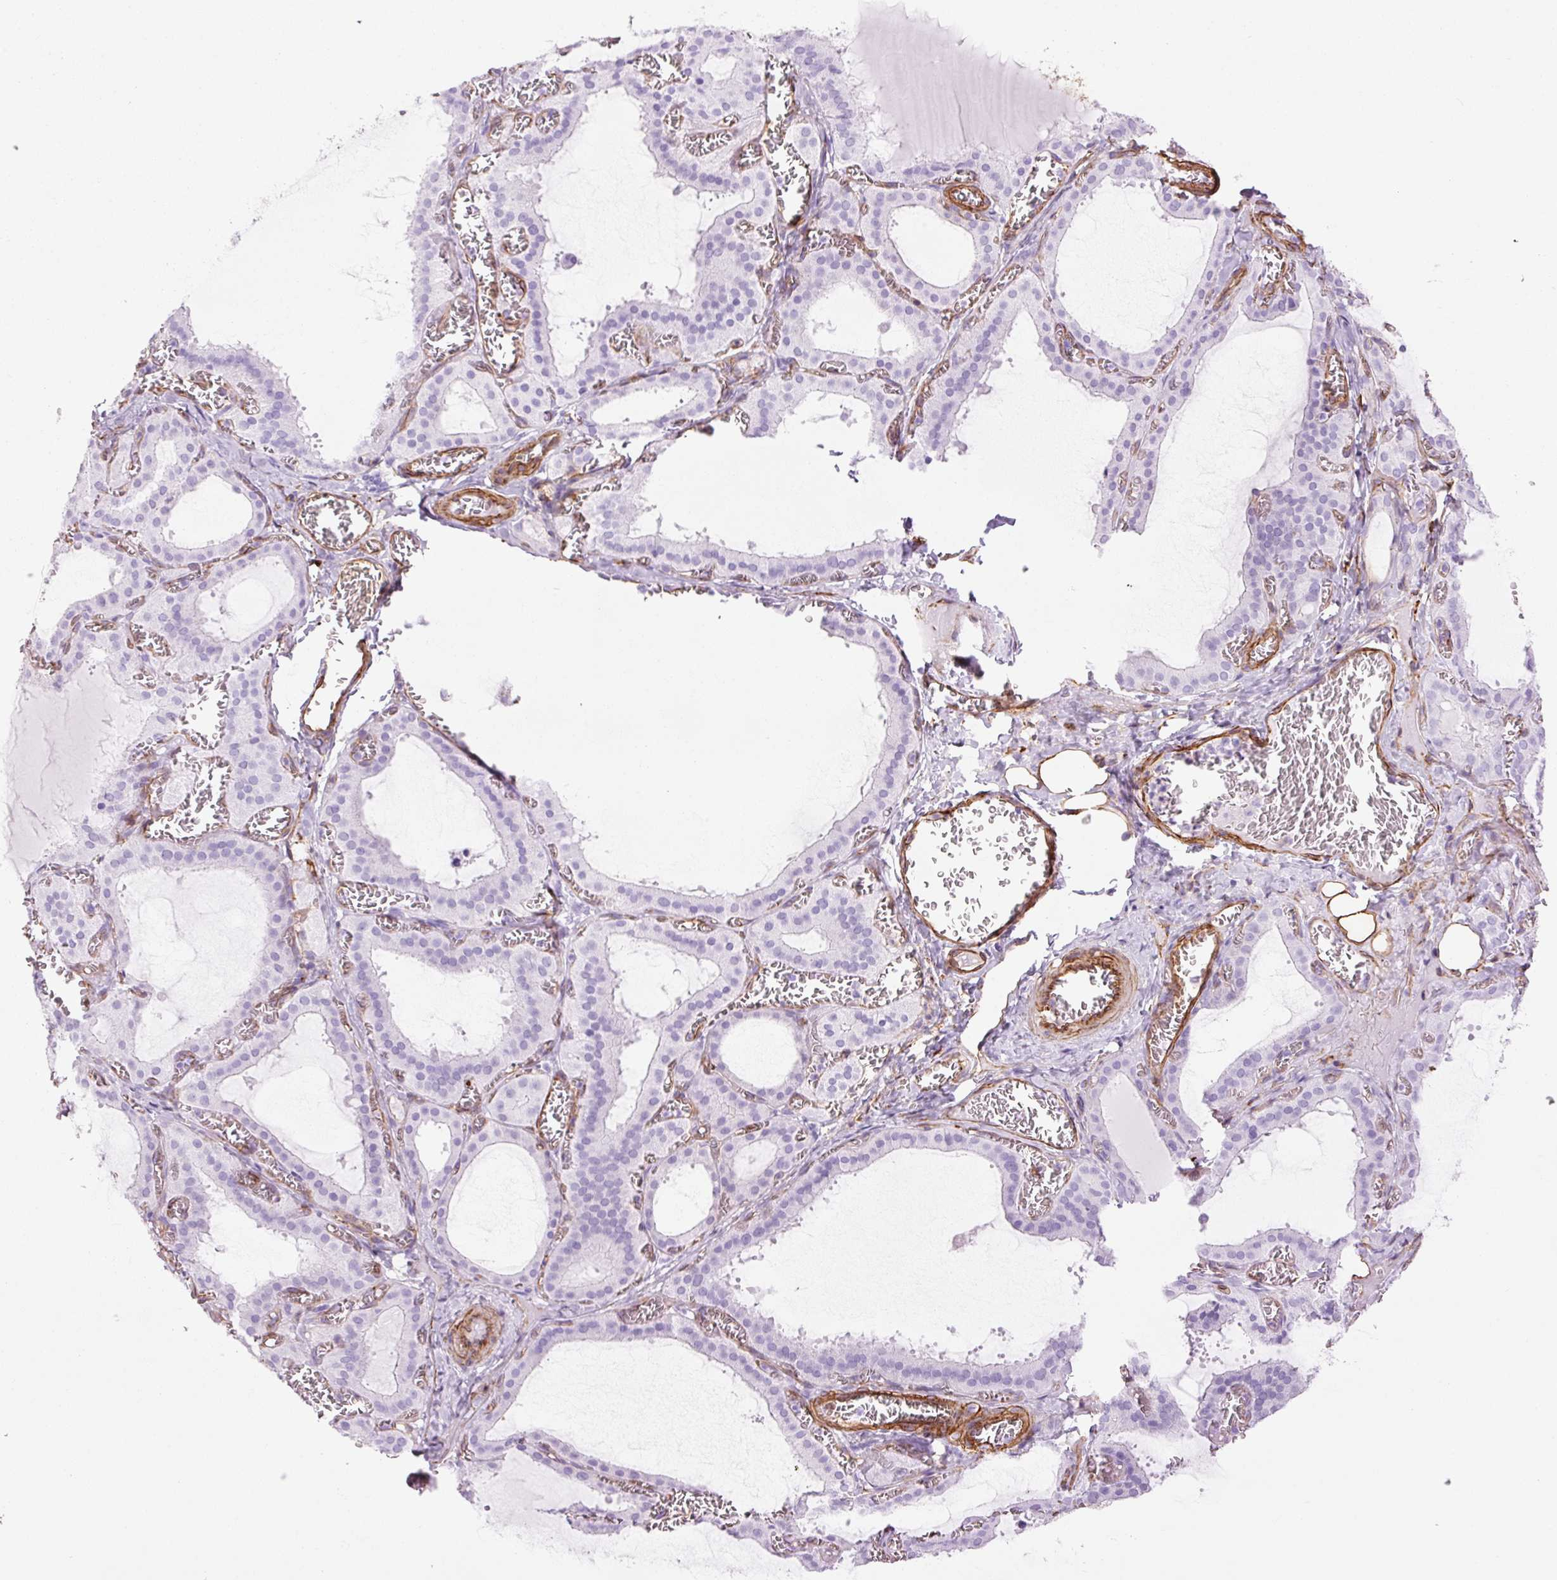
{"staining": {"intensity": "moderate", "quantity": "25%-75%", "location": "cytoplasmic/membranous"}, "tissue": "thyroid gland", "cell_type": "Glandular cells", "image_type": "normal", "snomed": [{"axis": "morphology", "description": "Normal tissue, NOS"}, {"axis": "topography", "description": "Thyroid gland"}], "caption": "Immunohistochemistry staining of unremarkable thyroid gland, which demonstrates medium levels of moderate cytoplasmic/membranous positivity in approximately 25%-75% of glandular cells indicating moderate cytoplasmic/membranous protein expression. The staining was performed using DAB (3,3'-diaminobenzidine) (brown) for protein detection and nuclei were counterstained in hematoxylin (blue).", "gene": "CAV1", "patient": {"sex": "female", "age": 30}}